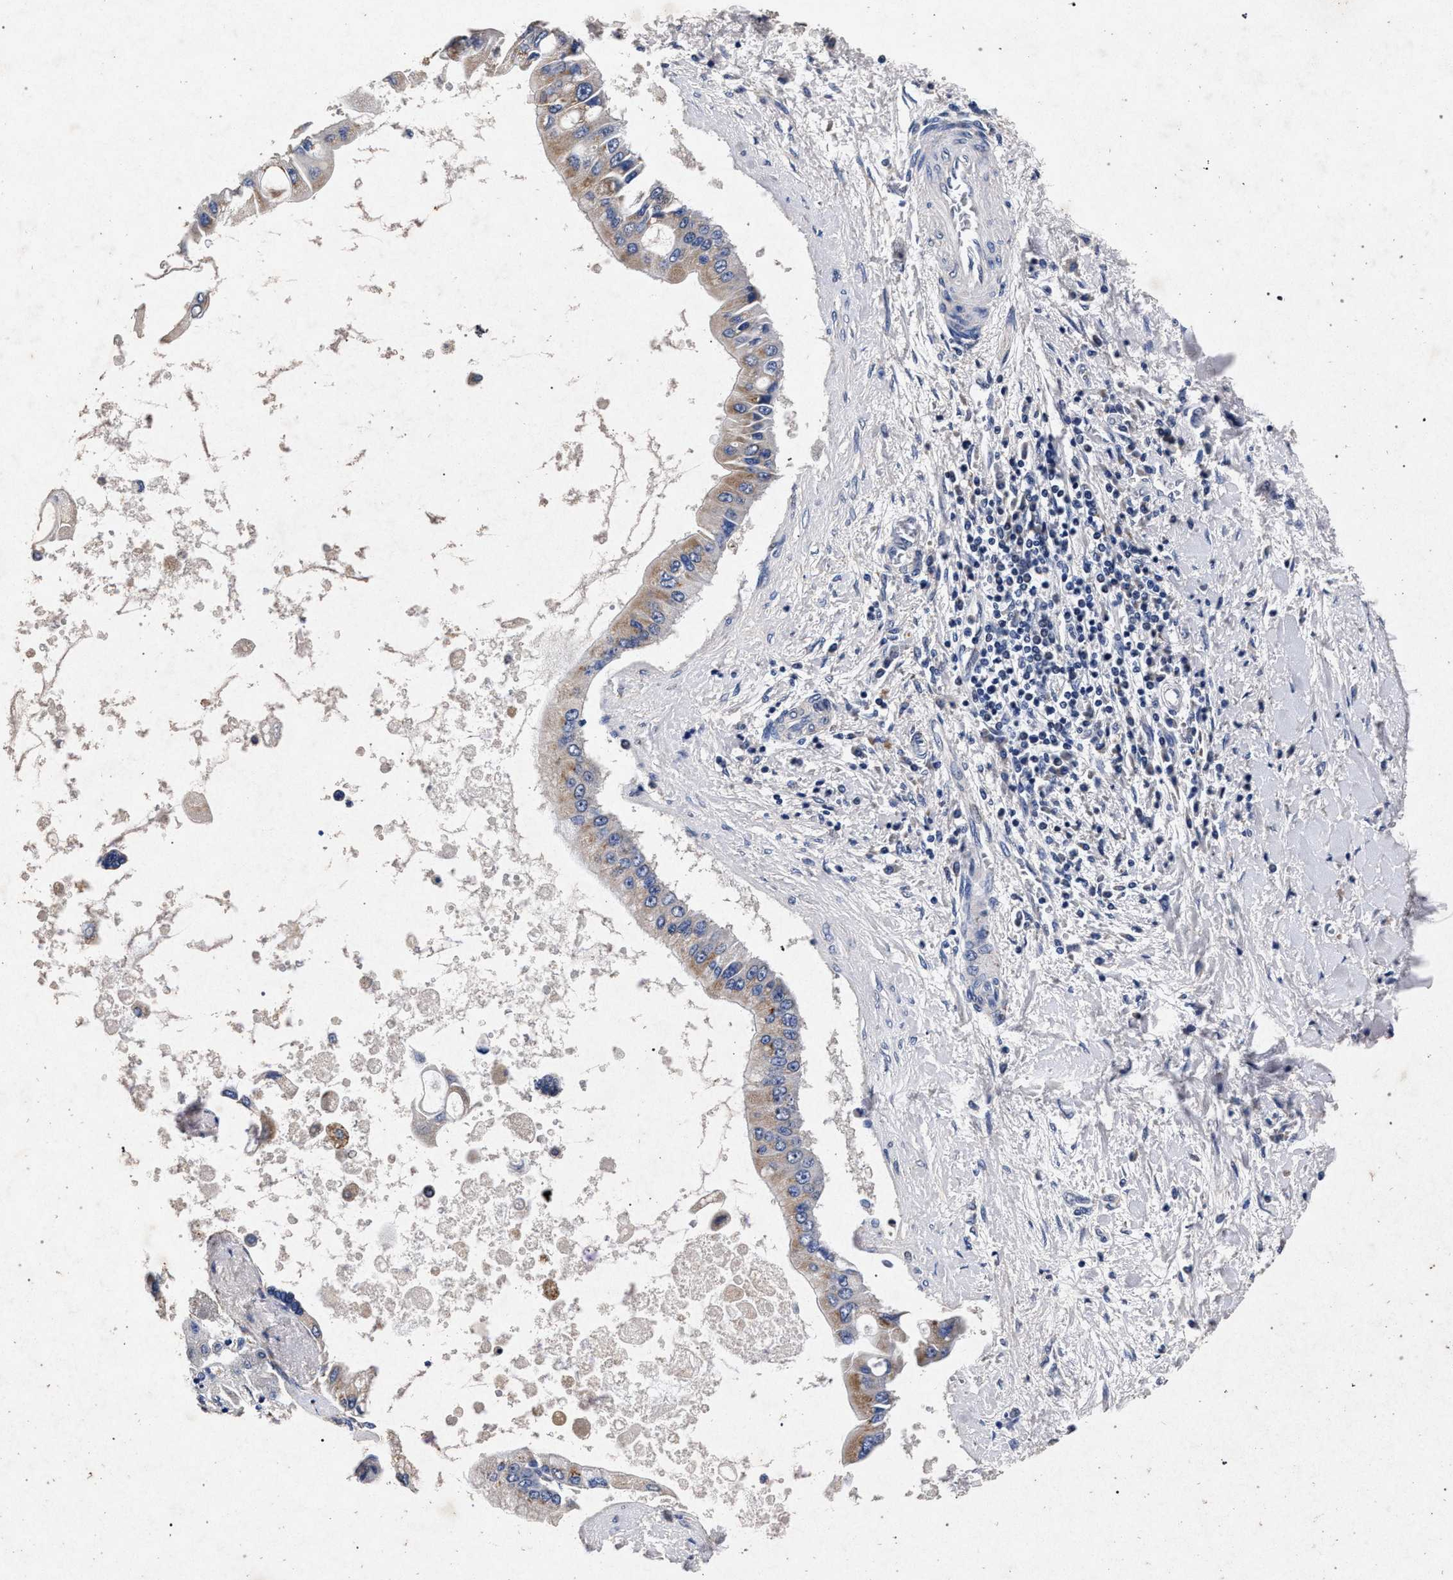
{"staining": {"intensity": "weak", "quantity": "<25%", "location": "cytoplasmic/membranous"}, "tissue": "liver cancer", "cell_type": "Tumor cells", "image_type": "cancer", "snomed": [{"axis": "morphology", "description": "Cholangiocarcinoma"}, {"axis": "topography", "description": "Liver"}], "caption": "This is an immunohistochemistry image of human cholangiocarcinoma (liver). There is no expression in tumor cells.", "gene": "ATP1A2", "patient": {"sex": "male", "age": 50}}